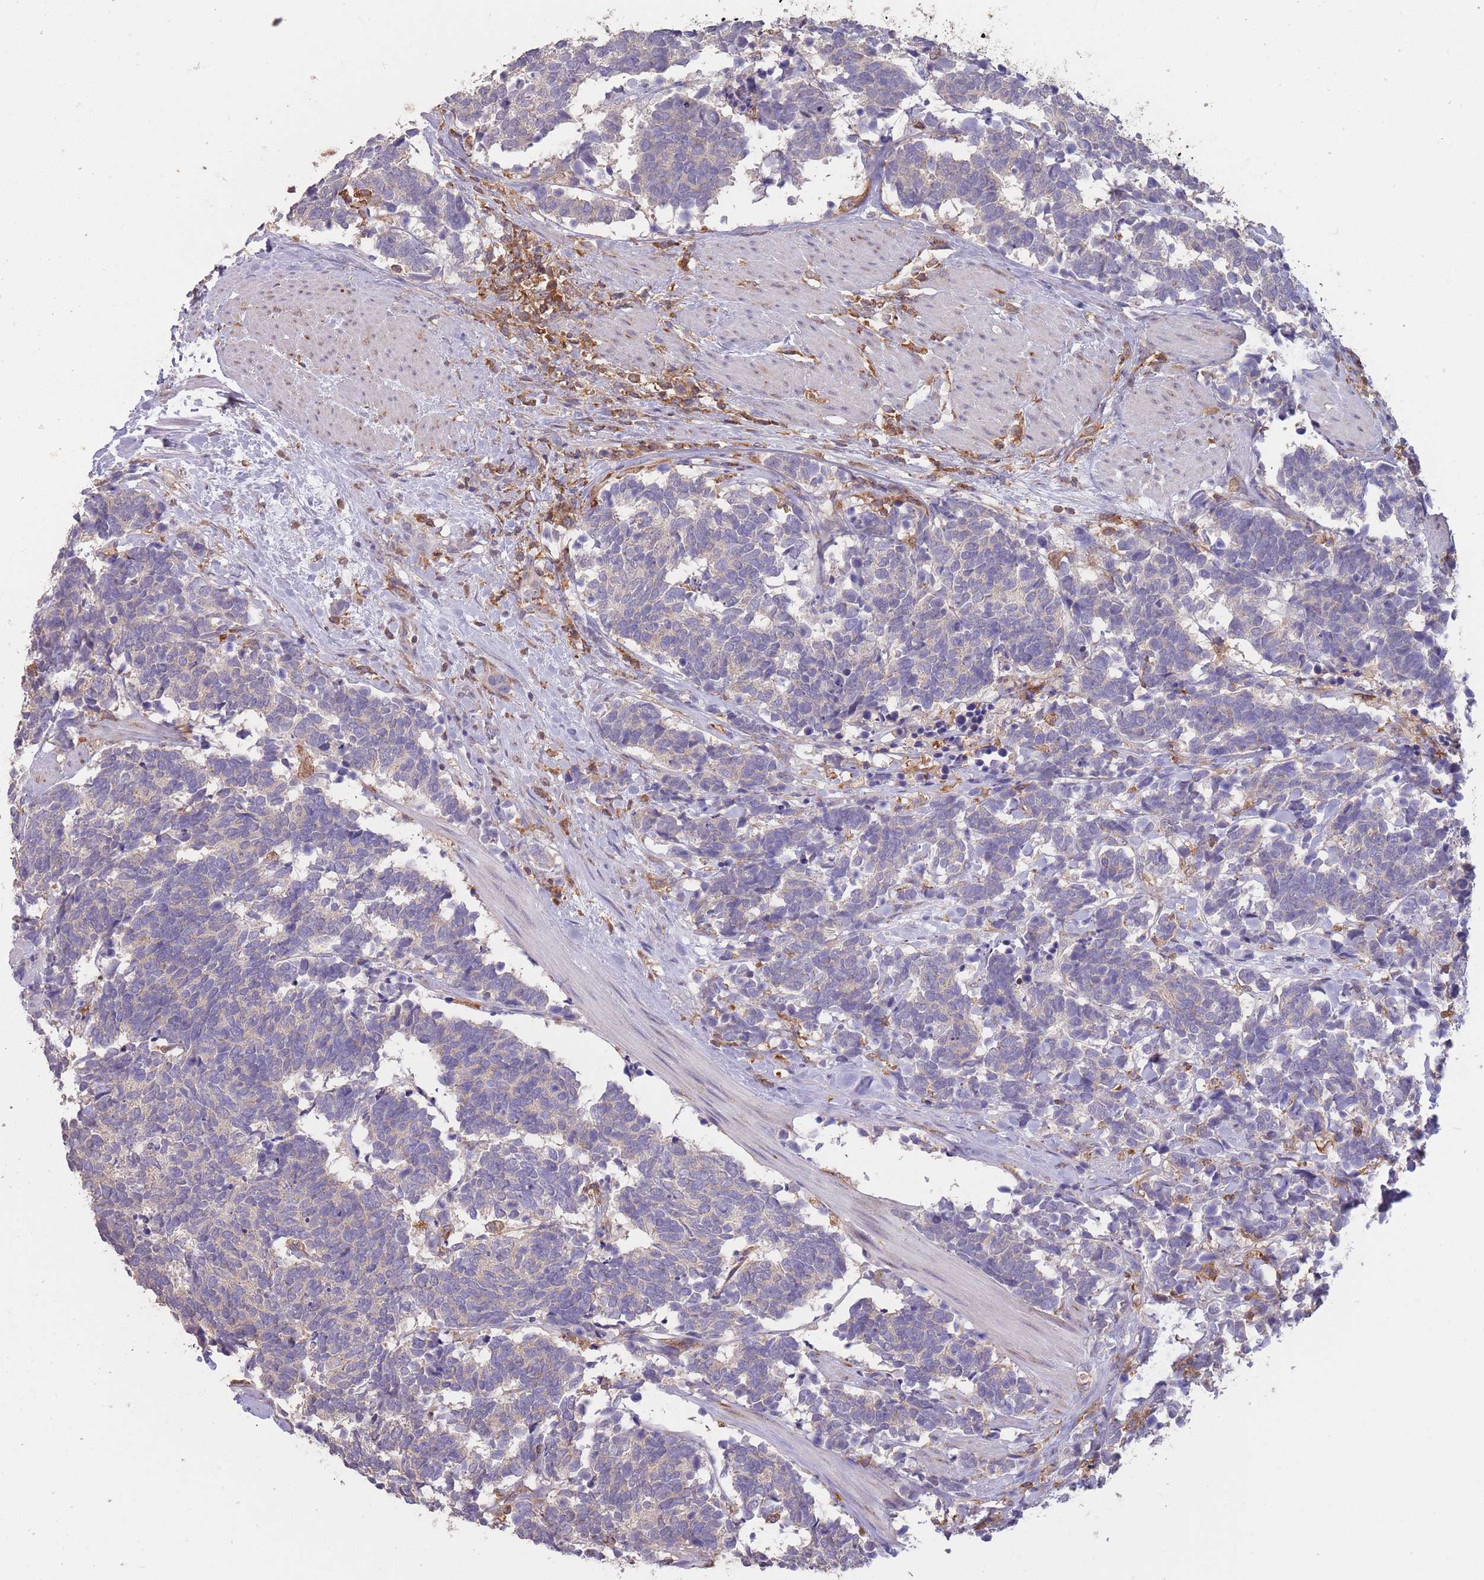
{"staining": {"intensity": "negative", "quantity": "none", "location": "none"}, "tissue": "carcinoid", "cell_type": "Tumor cells", "image_type": "cancer", "snomed": [{"axis": "morphology", "description": "Carcinoma, NOS"}, {"axis": "morphology", "description": "Carcinoid, malignant, NOS"}, {"axis": "topography", "description": "Prostate"}], "caption": "An image of carcinoid (malignant) stained for a protein reveals no brown staining in tumor cells.", "gene": "GMIP", "patient": {"sex": "male", "age": 57}}